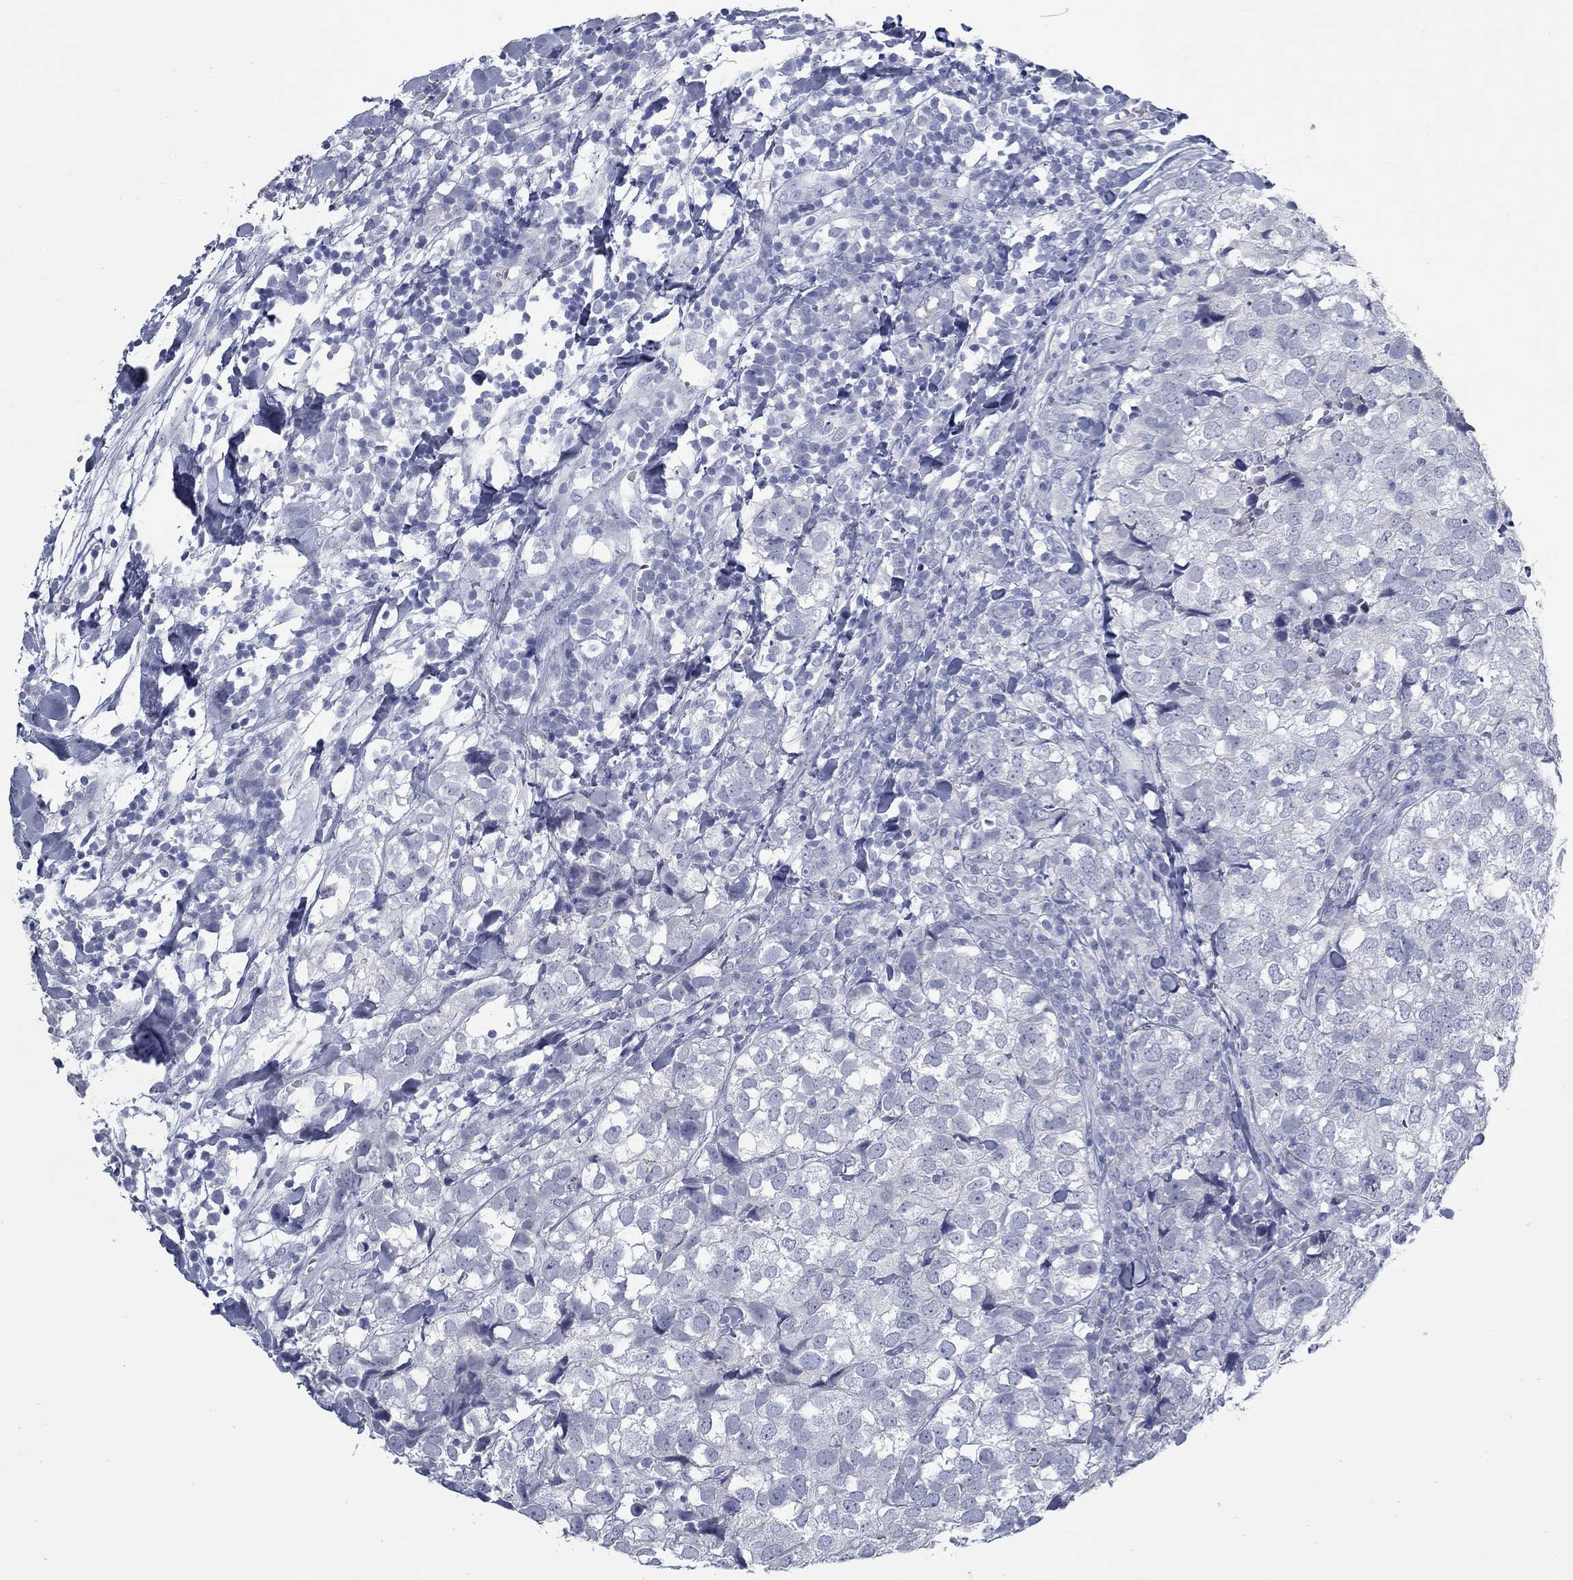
{"staining": {"intensity": "negative", "quantity": "none", "location": "none"}, "tissue": "breast cancer", "cell_type": "Tumor cells", "image_type": "cancer", "snomed": [{"axis": "morphology", "description": "Duct carcinoma"}, {"axis": "topography", "description": "Breast"}], "caption": "DAB immunohistochemical staining of human breast intraductal carcinoma displays no significant staining in tumor cells.", "gene": "KIRREL2", "patient": {"sex": "female", "age": 30}}